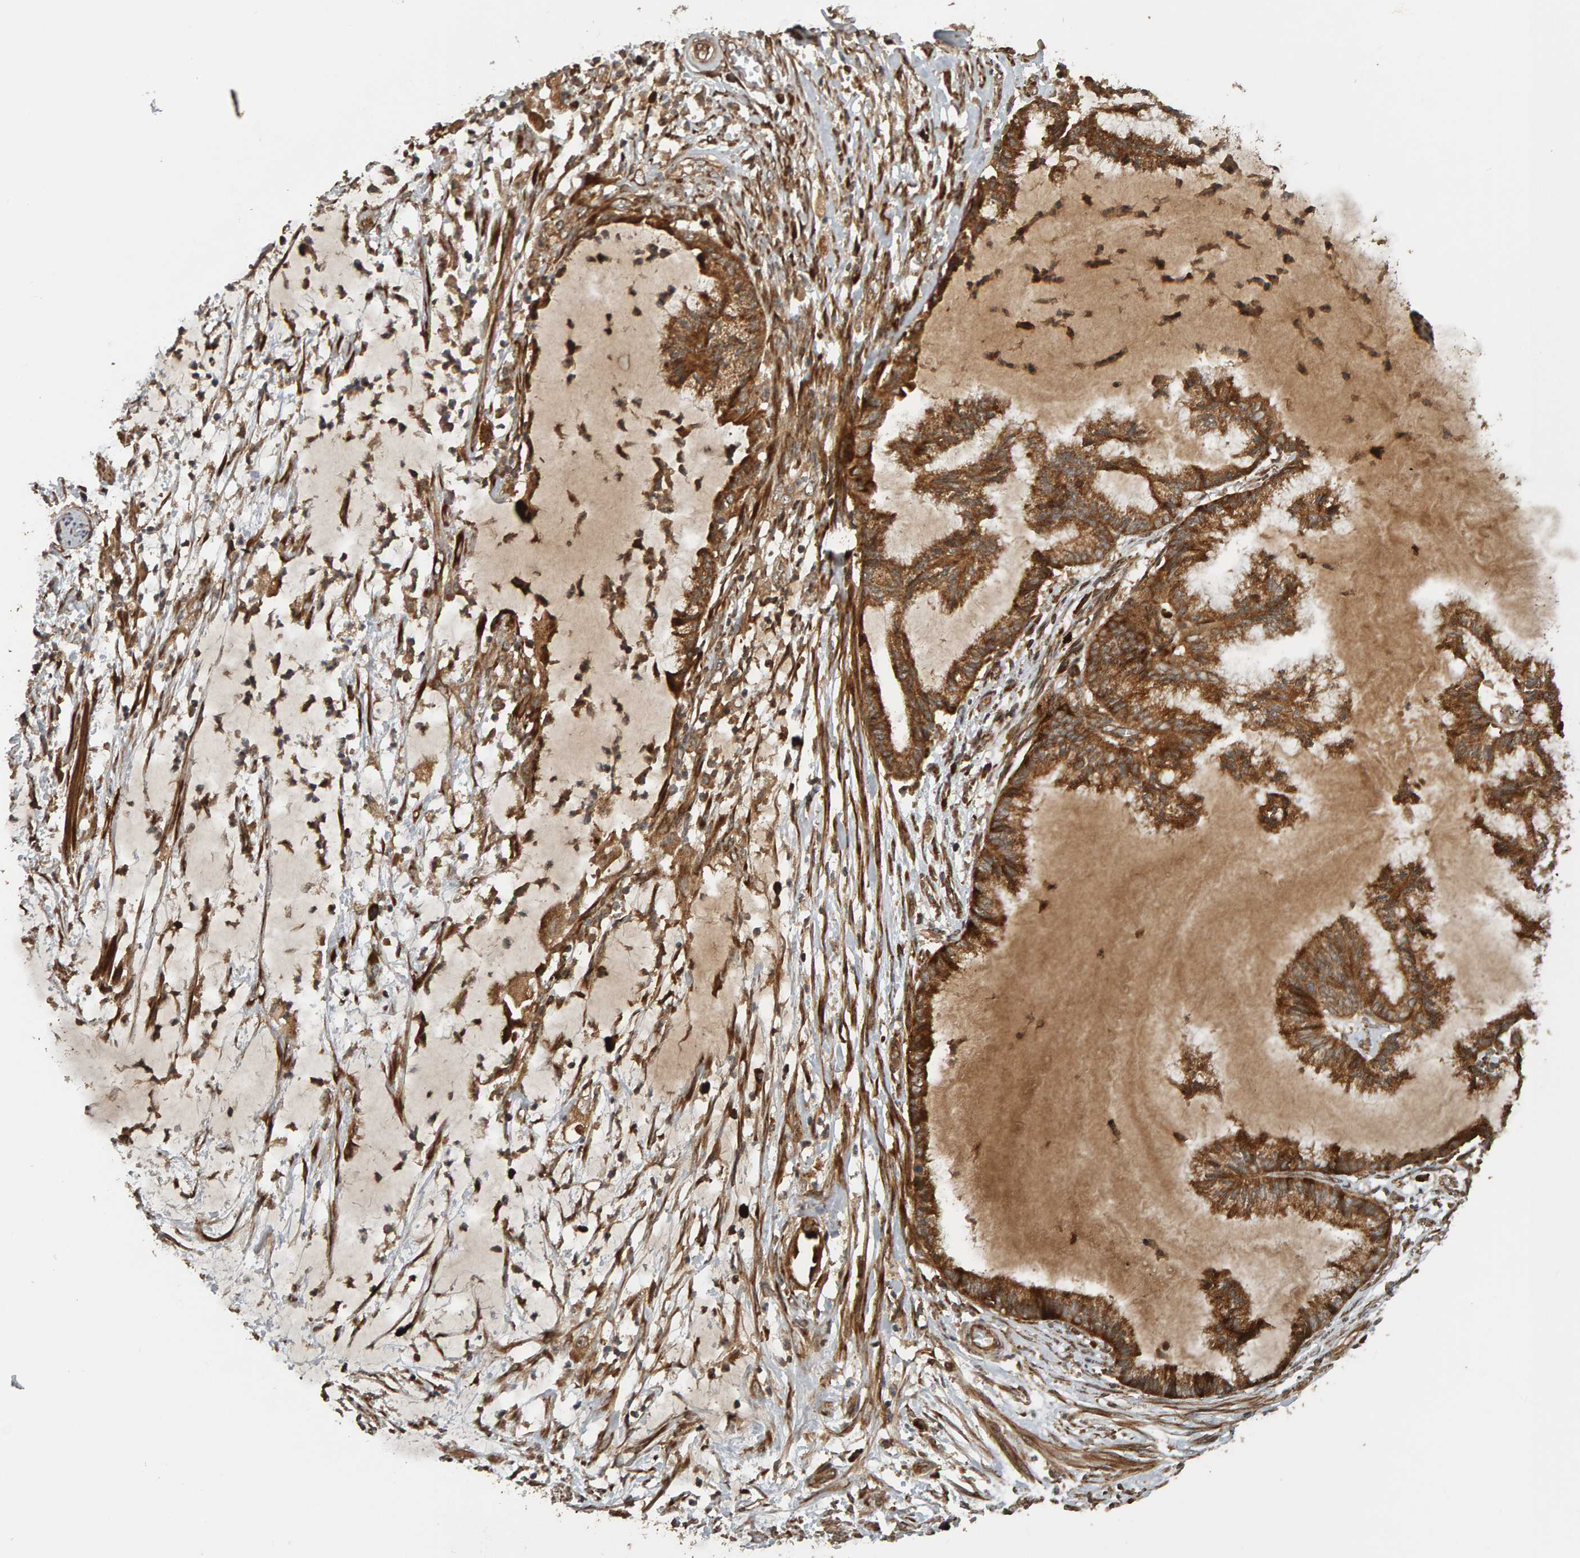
{"staining": {"intensity": "strong", "quantity": ">75%", "location": "cytoplasmic/membranous"}, "tissue": "endometrial cancer", "cell_type": "Tumor cells", "image_type": "cancer", "snomed": [{"axis": "morphology", "description": "Adenocarcinoma, NOS"}, {"axis": "topography", "description": "Endometrium"}], "caption": "Endometrial adenocarcinoma stained with a brown dye demonstrates strong cytoplasmic/membranous positive expression in approximately >75% of tumor cells.", "gene": "ZFAND1", "patient": {"sex": "female", "age": 86}}